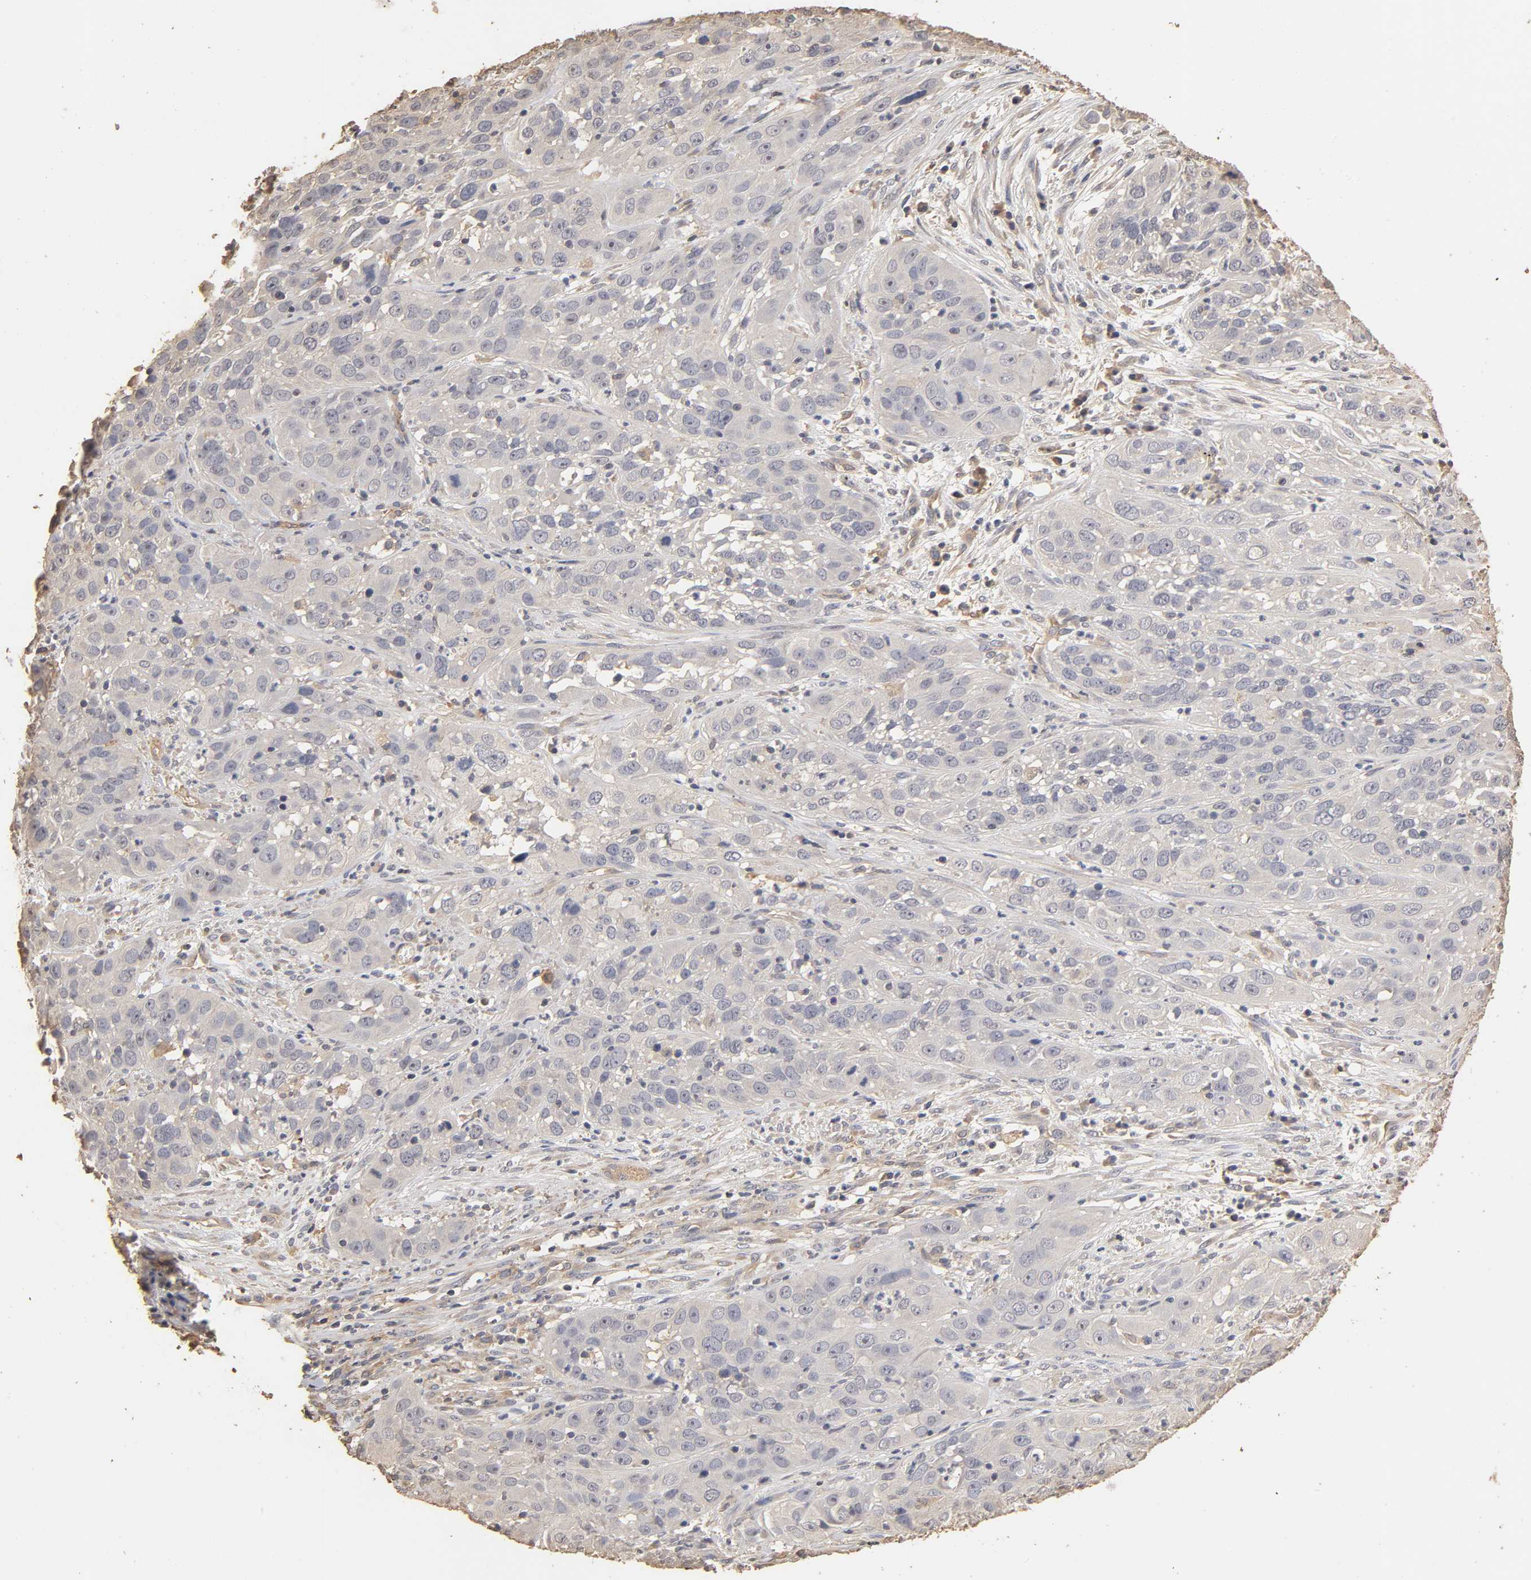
{"staining": {"intensity": "negative", "quantity": "none", "location": "none"}, "tissue": "cervical cancer", "cell_type": "Tumor cells", "image_type": "cancer", "snomed": [{"axis": "morphology", "description": "Squamous cell carcinoma, NOS"}, {"axis": "topography", "description": "Cervix"}], "caption": "Tumor cells show no significant protein staining in squamous cell carcinoma (cervical).", "gene": "VSIG4", "patient": {"sex": "female", "age": 32}}